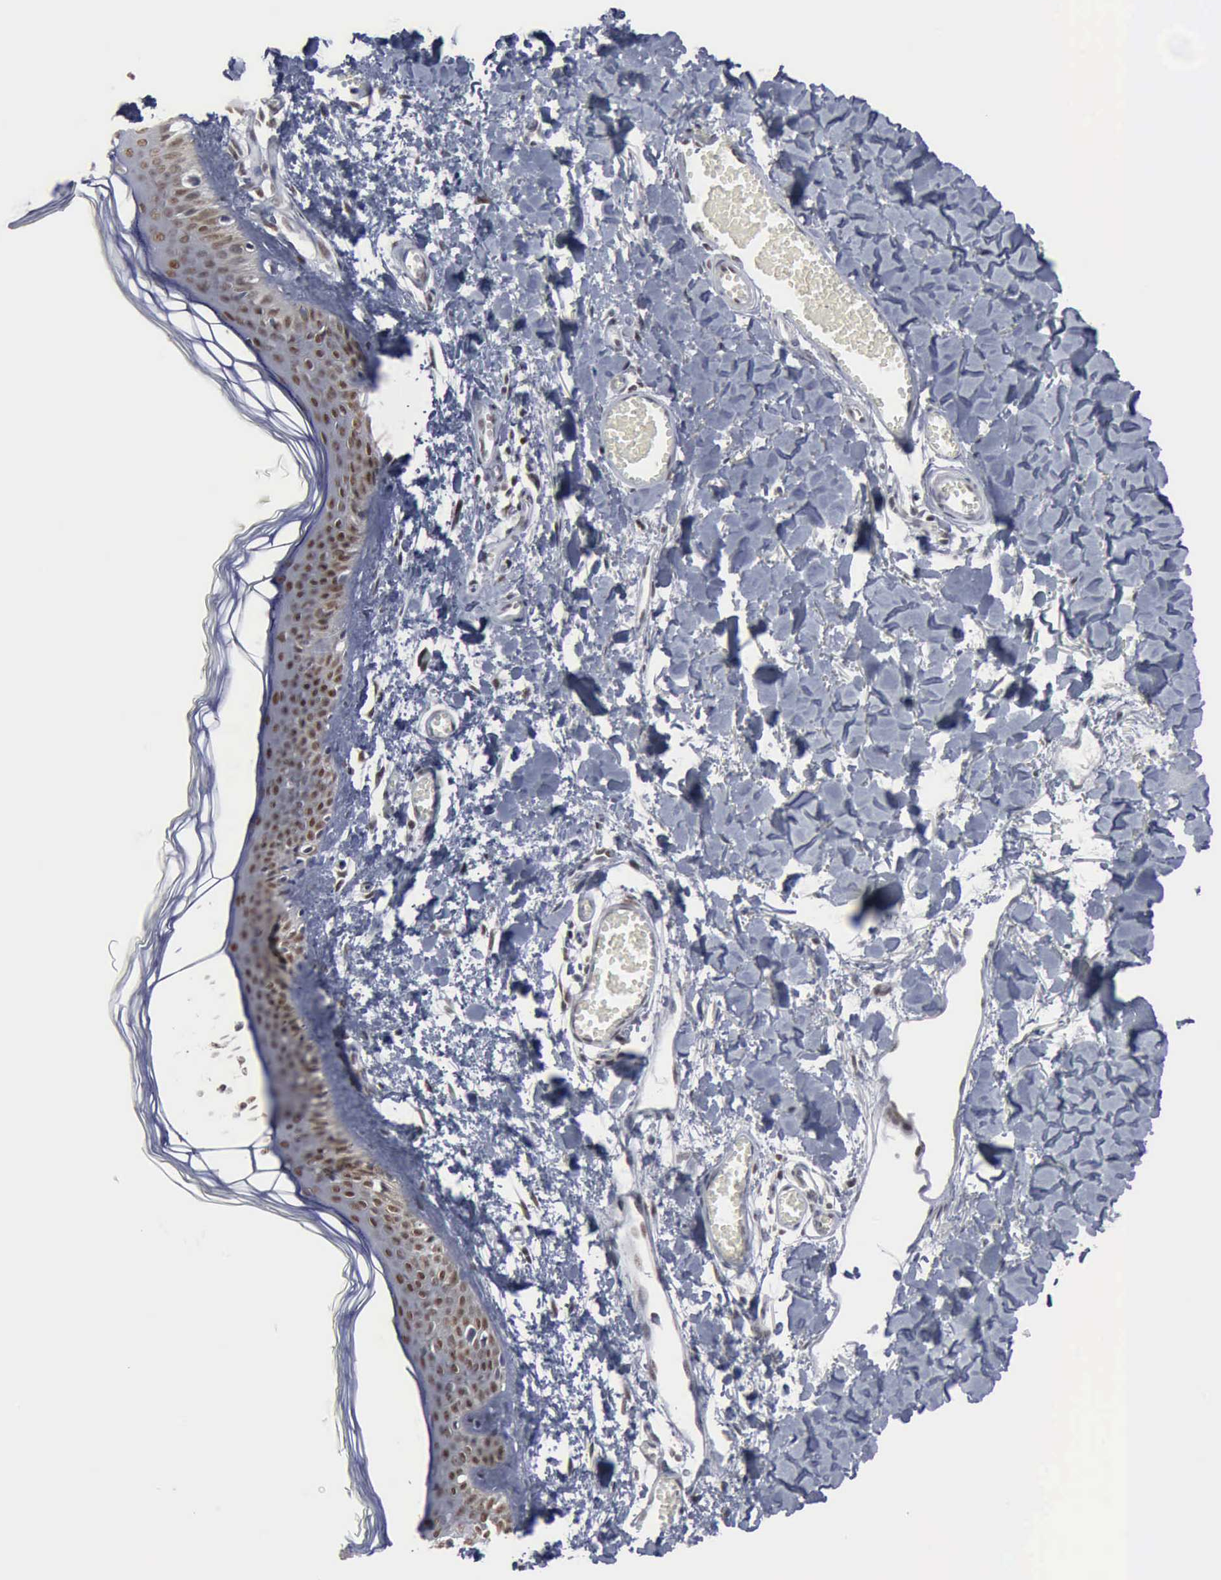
{"staining": {"intensity": "moderate", "quantity": ">75%", "location": "nuclear"}, "tissue": "skin", "cell_type": "Fibroblasts", "image_type": "normal", "snomed": [{"axis": "morphology", "description": "Normal tissue, NOS"}, {"axis": "morphology", "description": "Sarcoma, NOS"}, {"axis": "topography", "description": "Skin"}, {"axis": "topography", "description": "Soft tissue"}], "caption": "This micrograph displays unremarkable skin stained with immunohistochemistry to label a protein in brown. The nuclear of fibroblasts show moderate positivity for the protein. Nuclei are counter-stained blue.", "gene": "XPA", "patient": {"sex": "female", "age": 51}}